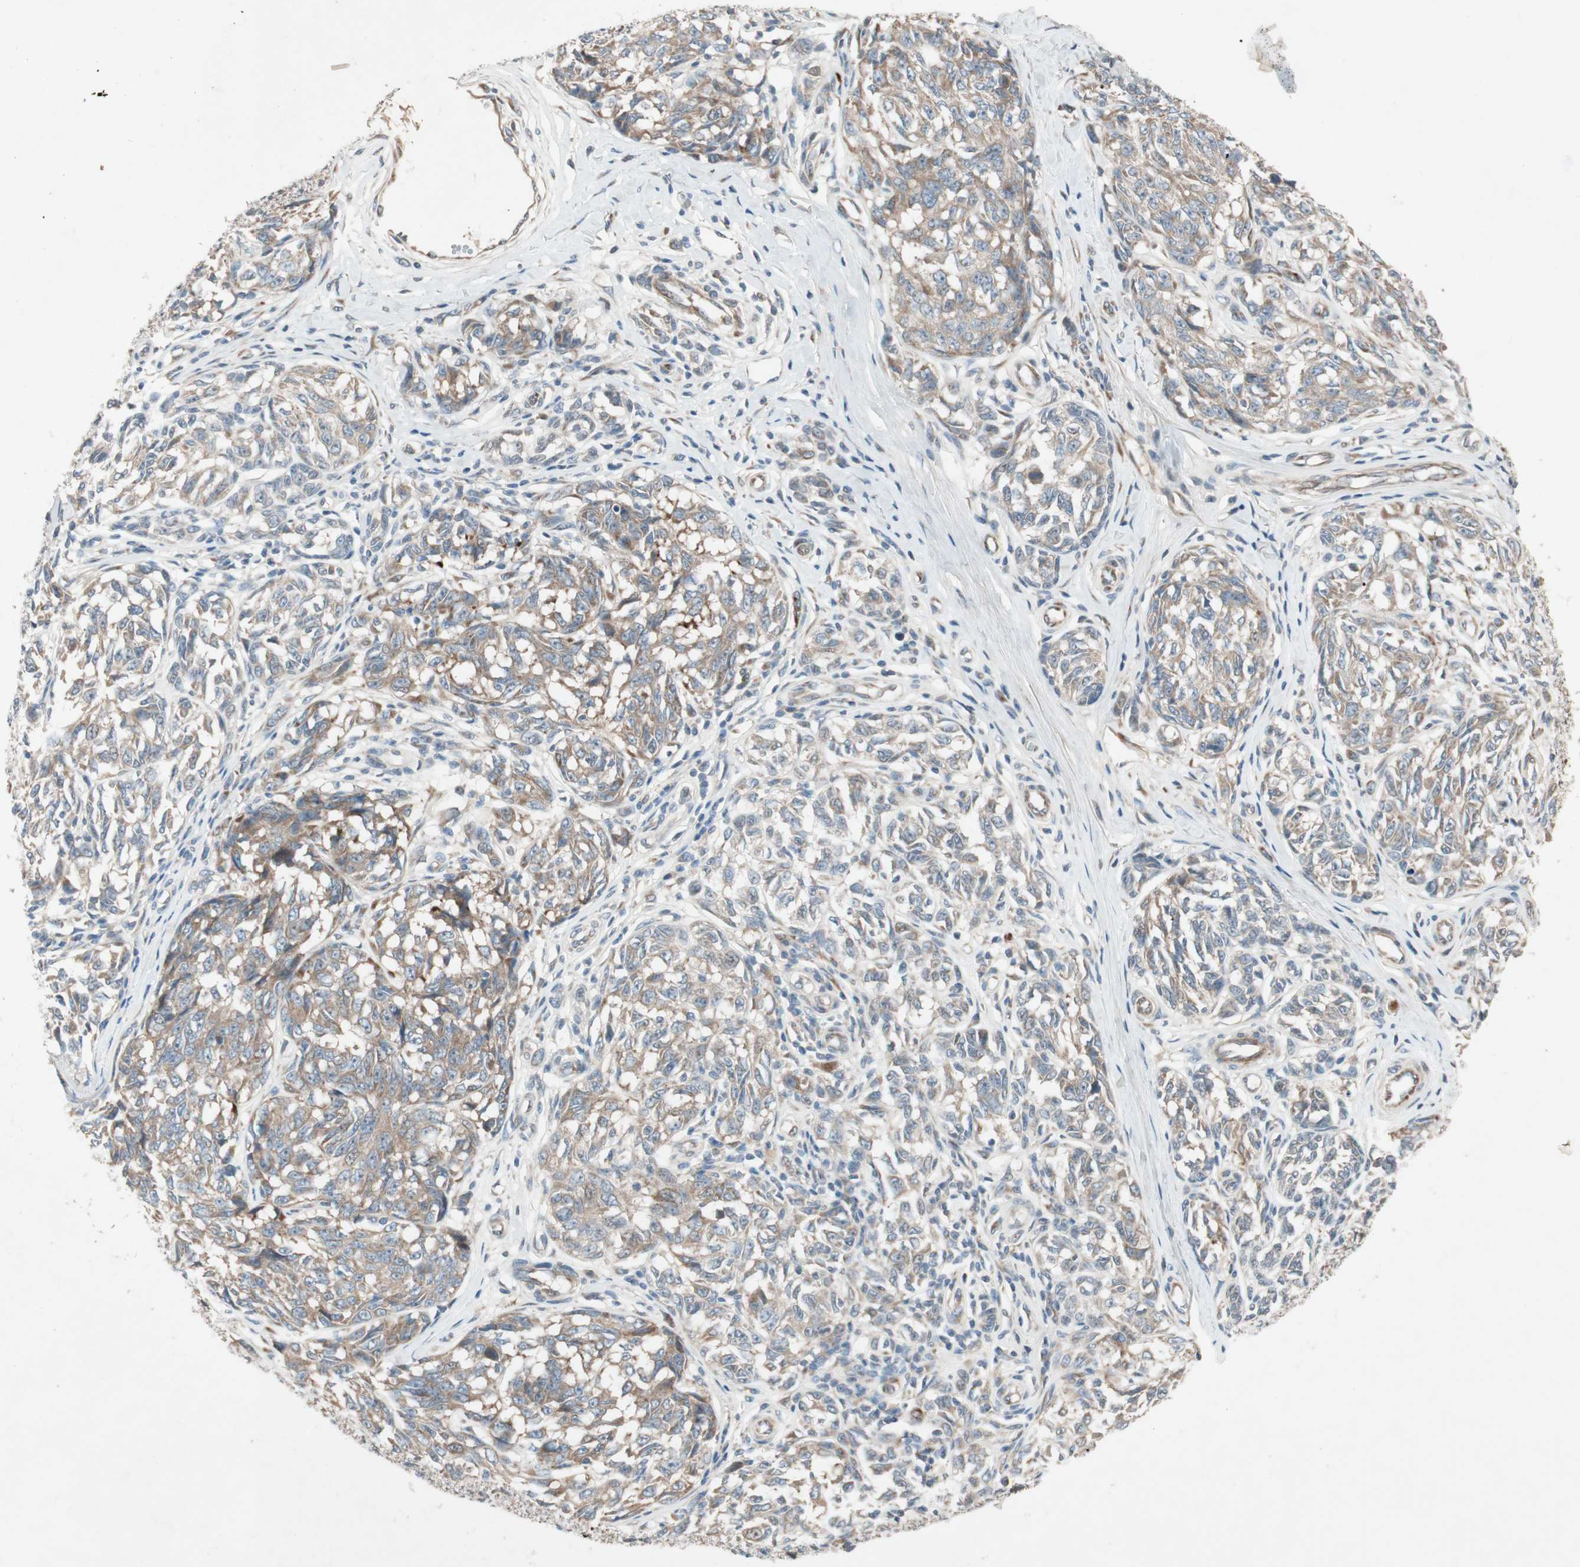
{"staining": {"intensity": "moderate", "quantity": ">75%", "location": "cytoplasmic/membranous"}, "tissue": "melanoma", "cell_type": "Tumor cells", "image_type": "cancer", "snomed": [{"axis": "morphology", "description": "Malignant melanoma, NOS"}, {"axis": "topography", "description": "Skin"}], "caption": "Melanoma stained for a protein (brown) shows moderate cytoplasmic/membranous positive expression in approximately >75% of tumor cells.", "gene": "APOO", "patient": {"sex": "female", "age": 64}}